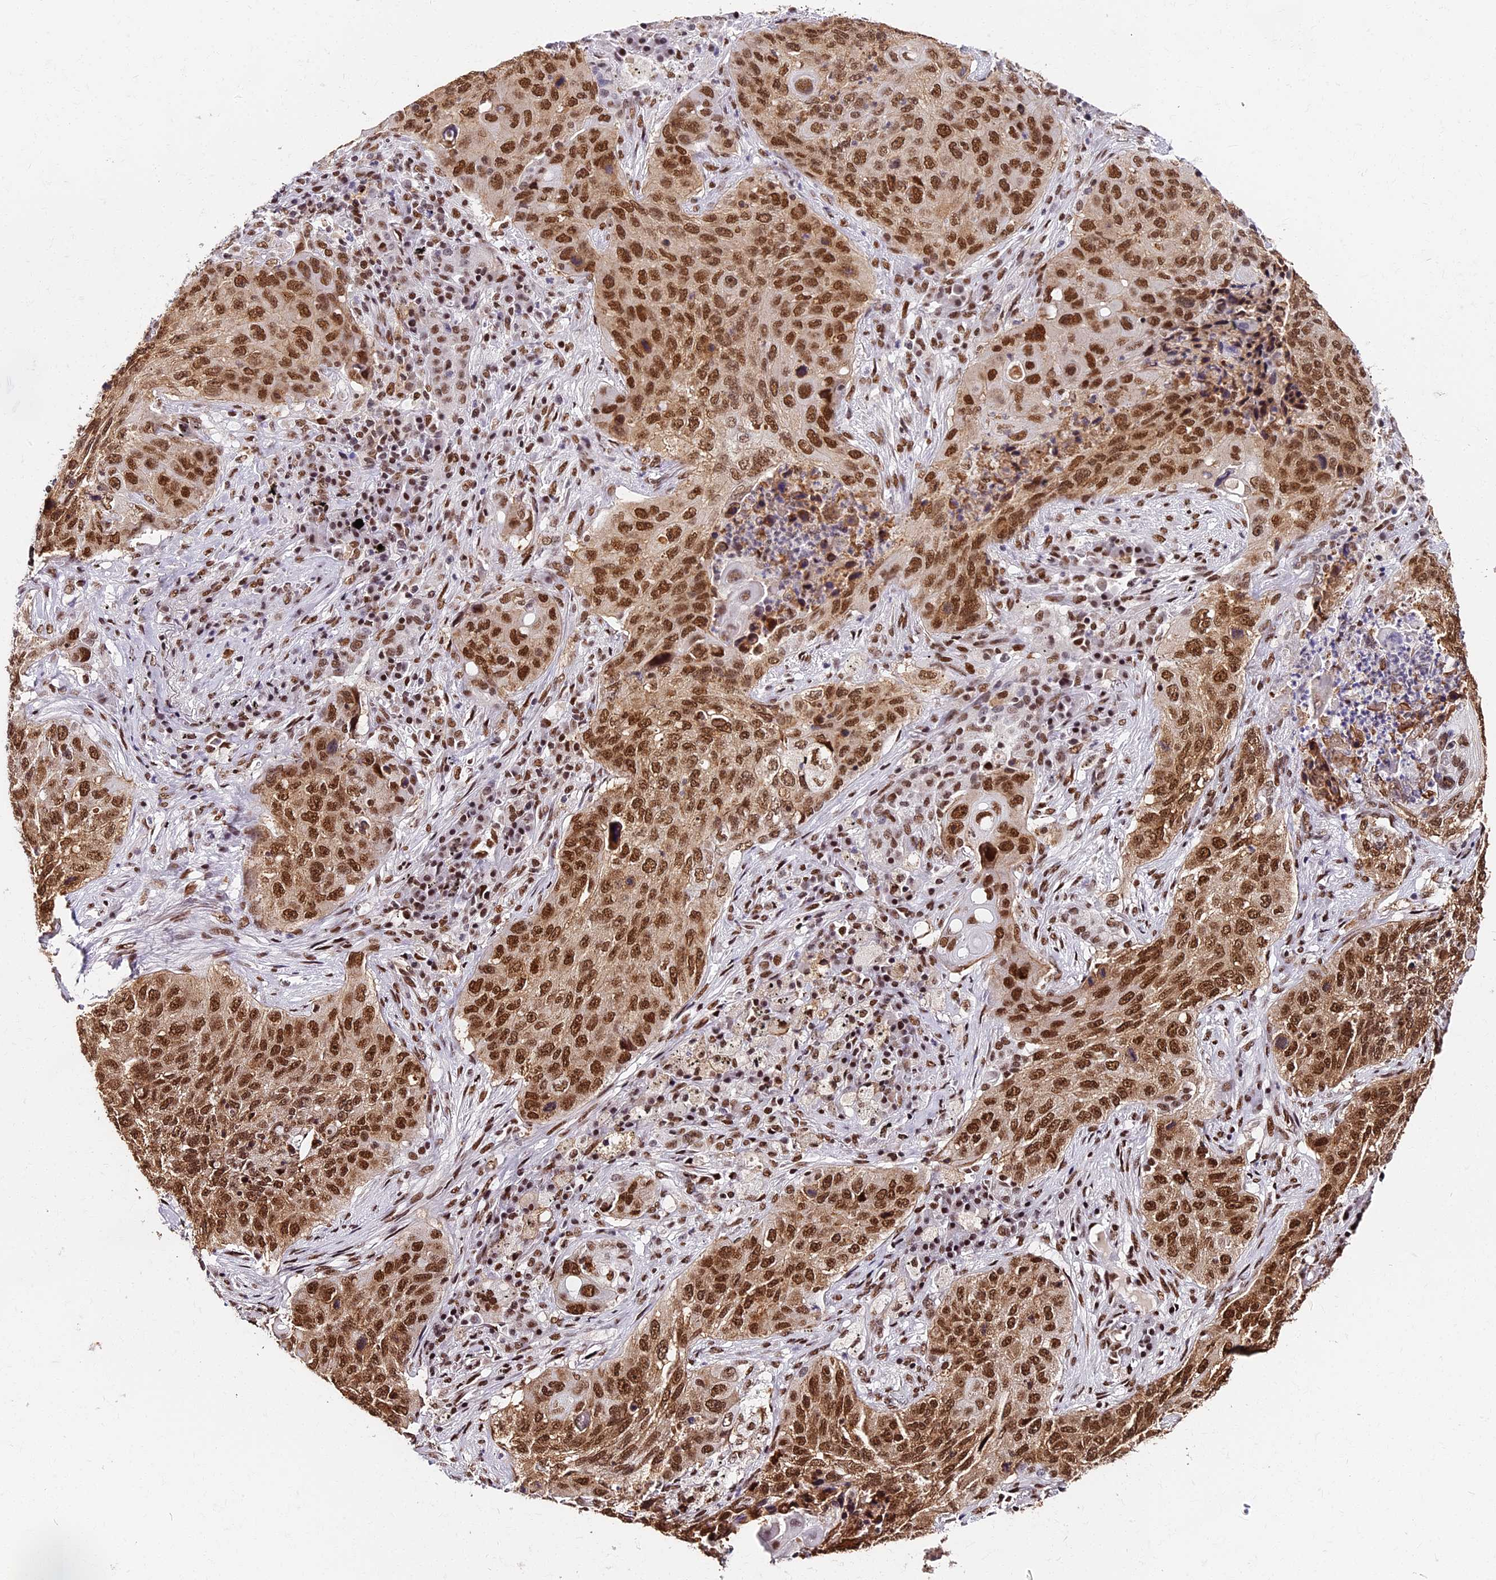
{"staining": {"intensity": "strong", "quantity": ">75%", "location": "nuclear"}, "tissue": "lung cancer", "cell_type": "Tumor cells", "image_type": "cancer", "snomed": [{"axis": "morphology", "description": "Squamous cell carcinoma, NOS"}, {"axis": "topography", "description": "Lung"}], "caption": "The photomicrograph exhibits immunohistochemical staining of squamous cell carcinoma (lung). There is strong nuclear positivity is present in about >75% of tumor cells.", "gene": "SBNO1", "patient": {"sex": "female", "age": 63}}